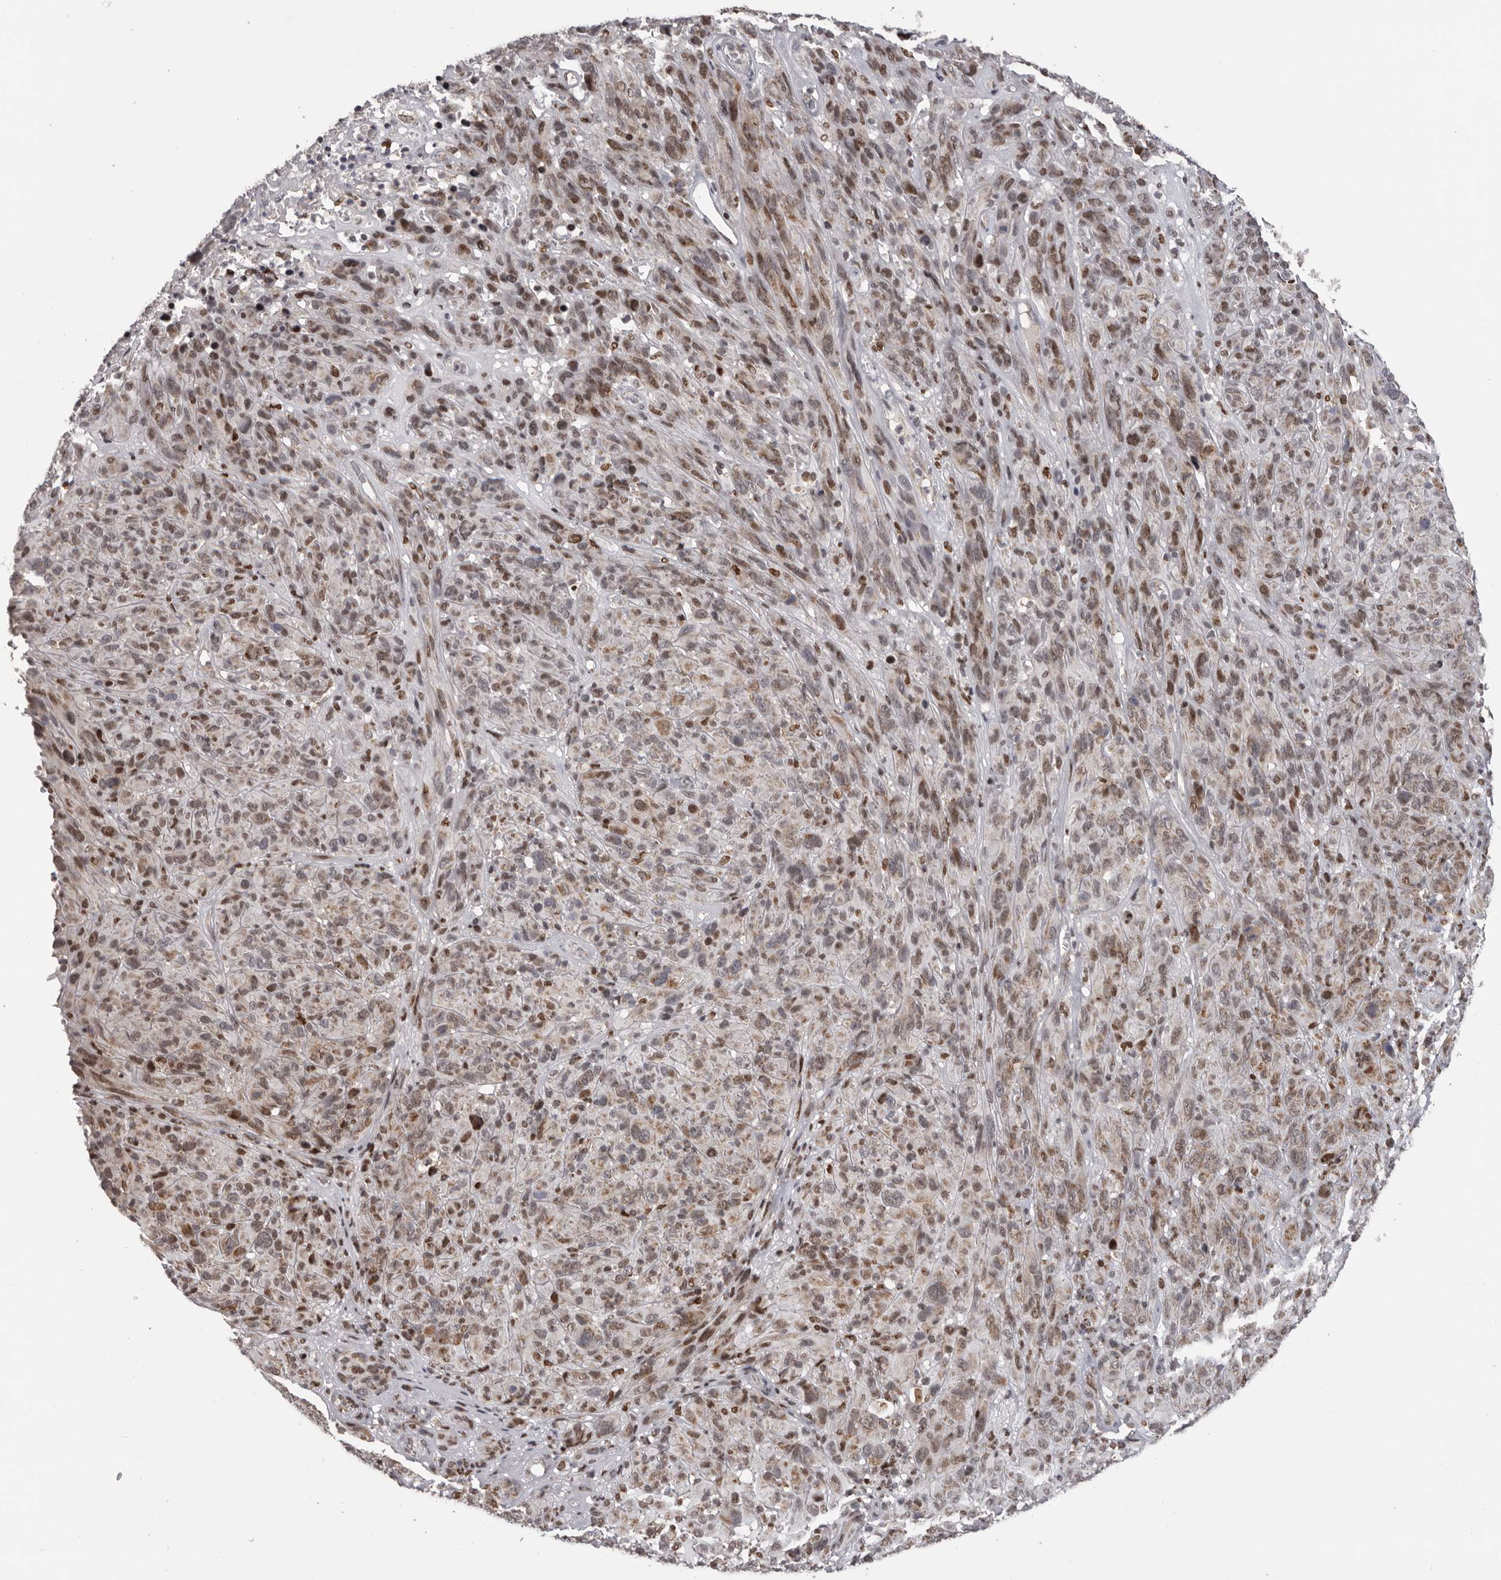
{"staining": {"intensity": "moderate", "quantity": "25%-75%", "location": "cytoplasmic/membranous,nuclear"}, "tissue": "melanoma", "cell_type": "Tumor cells", "image_type": "cancer", "snomed": [{"axis": "morphology", "description": "Malignant melanoma, NOS"}, {"axis": "topography", "description": "Skin of head"}], "caption": "Tumor cells exhibit moderate cytoplasmic/membranous and nuclear positivity in approximately 25%-75% of cells in melanoma.", "gene": "C17orf99", "patient": {"sex": "male", "age": 96}}